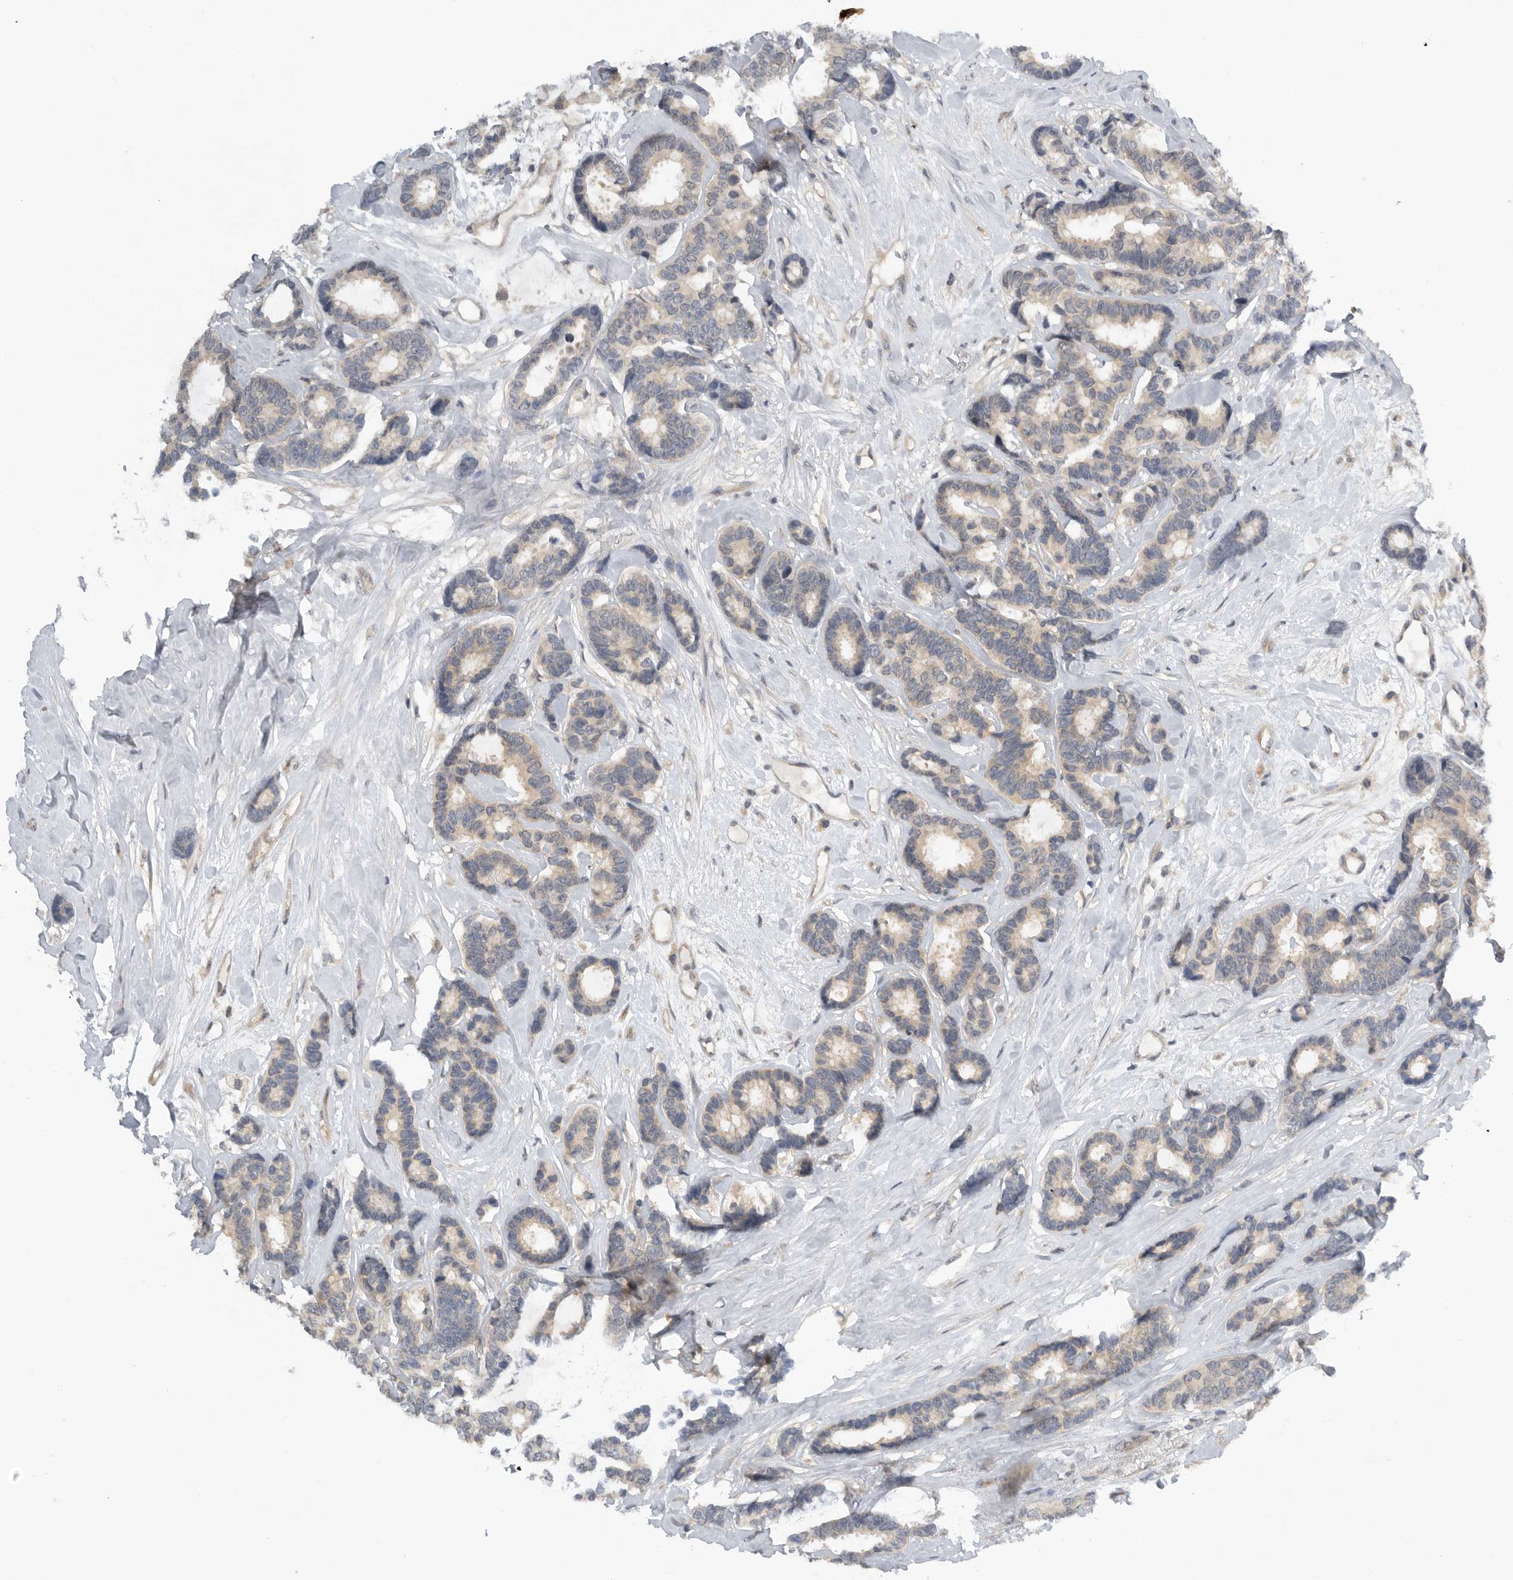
{"staining": {"intensity": "weak", "quantity": "25%-75%", "location": "cytoplasmic/membranous"}, "tissue": "breast cancer", "cell_type": "Tumor cells", "image_type": "cancer", "snomed": [{"axis": "morphology", "description": "Duct carcinoma"}, {"axis": "topography", "description": "Breast"}], "caption": "An image showing weak cytoplasmic/membranous staining in approximately 25%-75% of tumor cells in breast cancer, as visualized by brown immunohistochemical staining.", "gene": "AASDHPPT", "patient": {"sex": "female", "age": 87}}